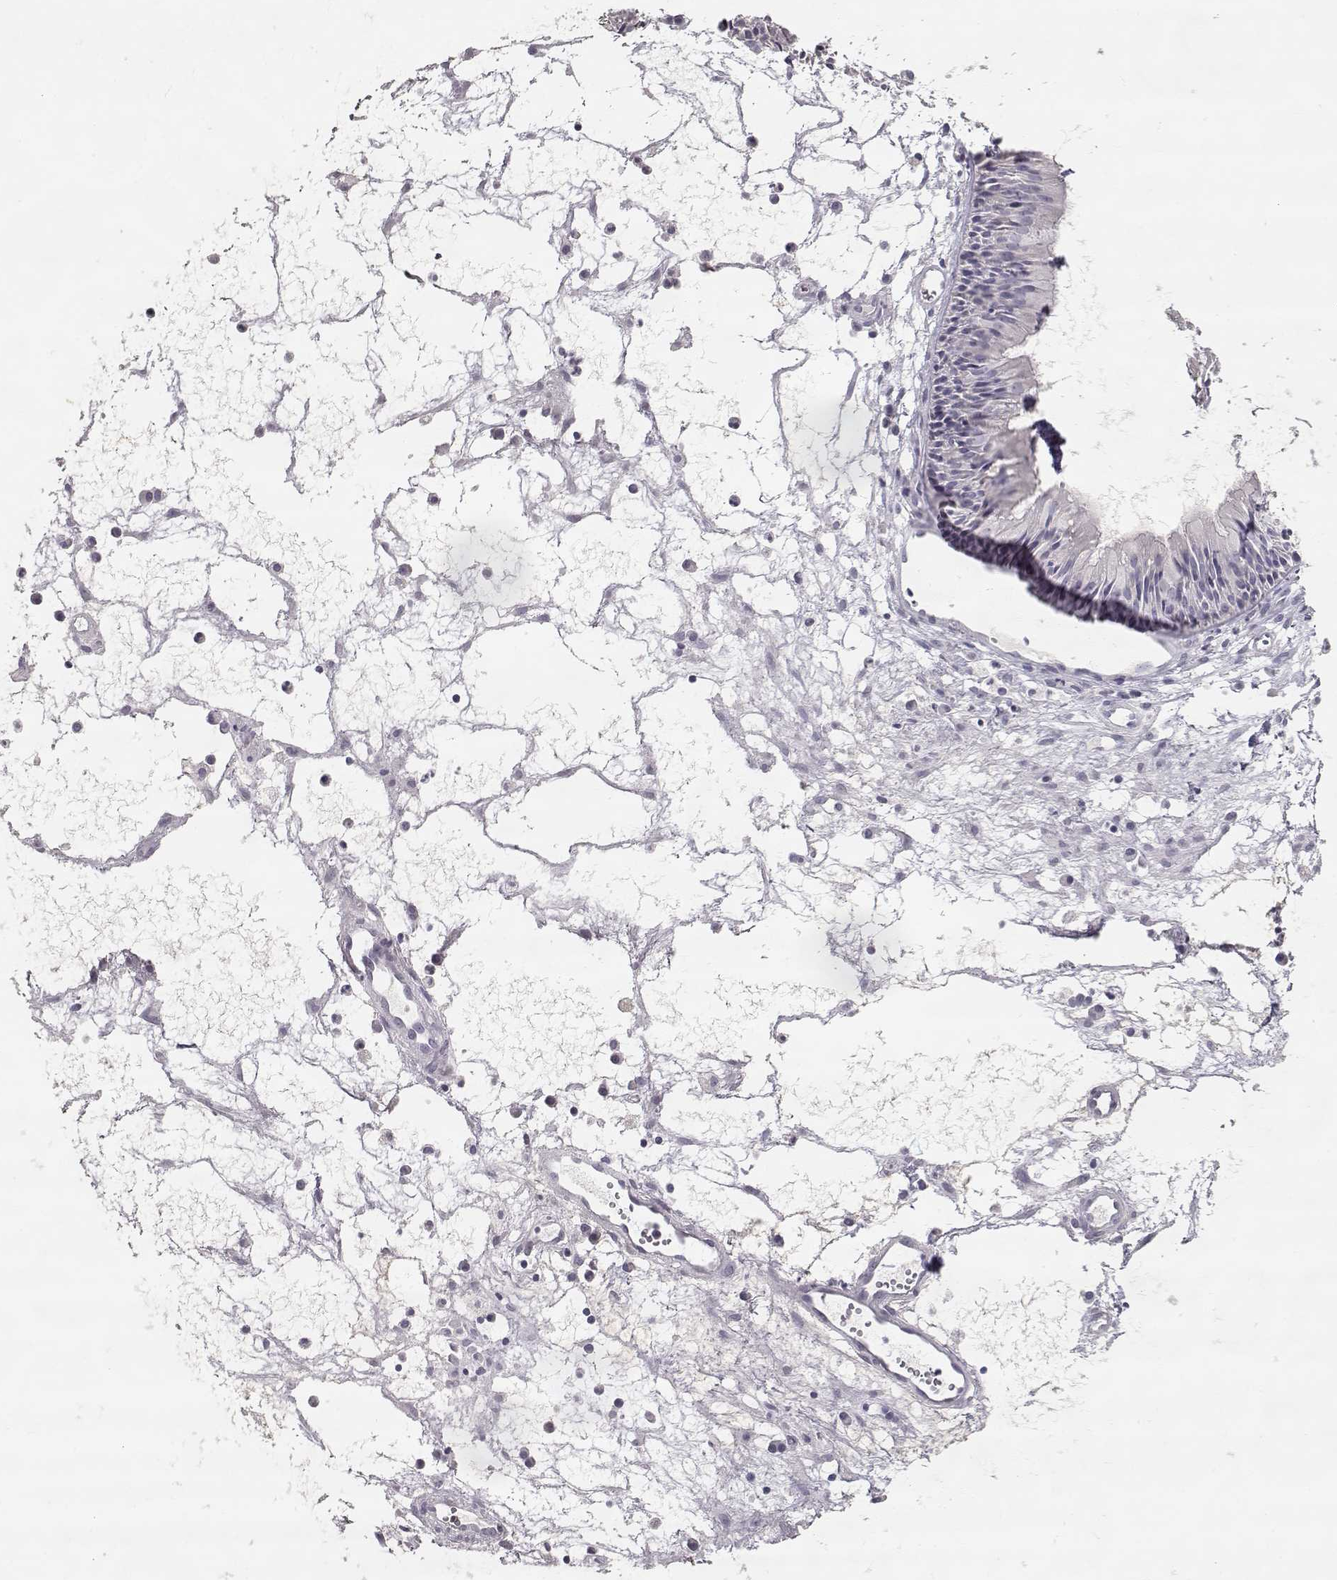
{"staining": {"intensity": "negative", "quantity": "none", "location": "none"}, "tissue": "nasopharynx", "cell_type": "Respiratory epithelial cells", "image_type": "normal", "snomed": [{"axis": "morphology", "description": "Normal tissue, NOS"}, {"axis": "topography", "description": "Nasopharynx"}], "caption": "Immunohistochemical staining of benign human nasopharynx reveals no significant expression in respiratory epithelial cells.", "gene": "TPH2", "patient": {"sex": "male", "age": 31}}